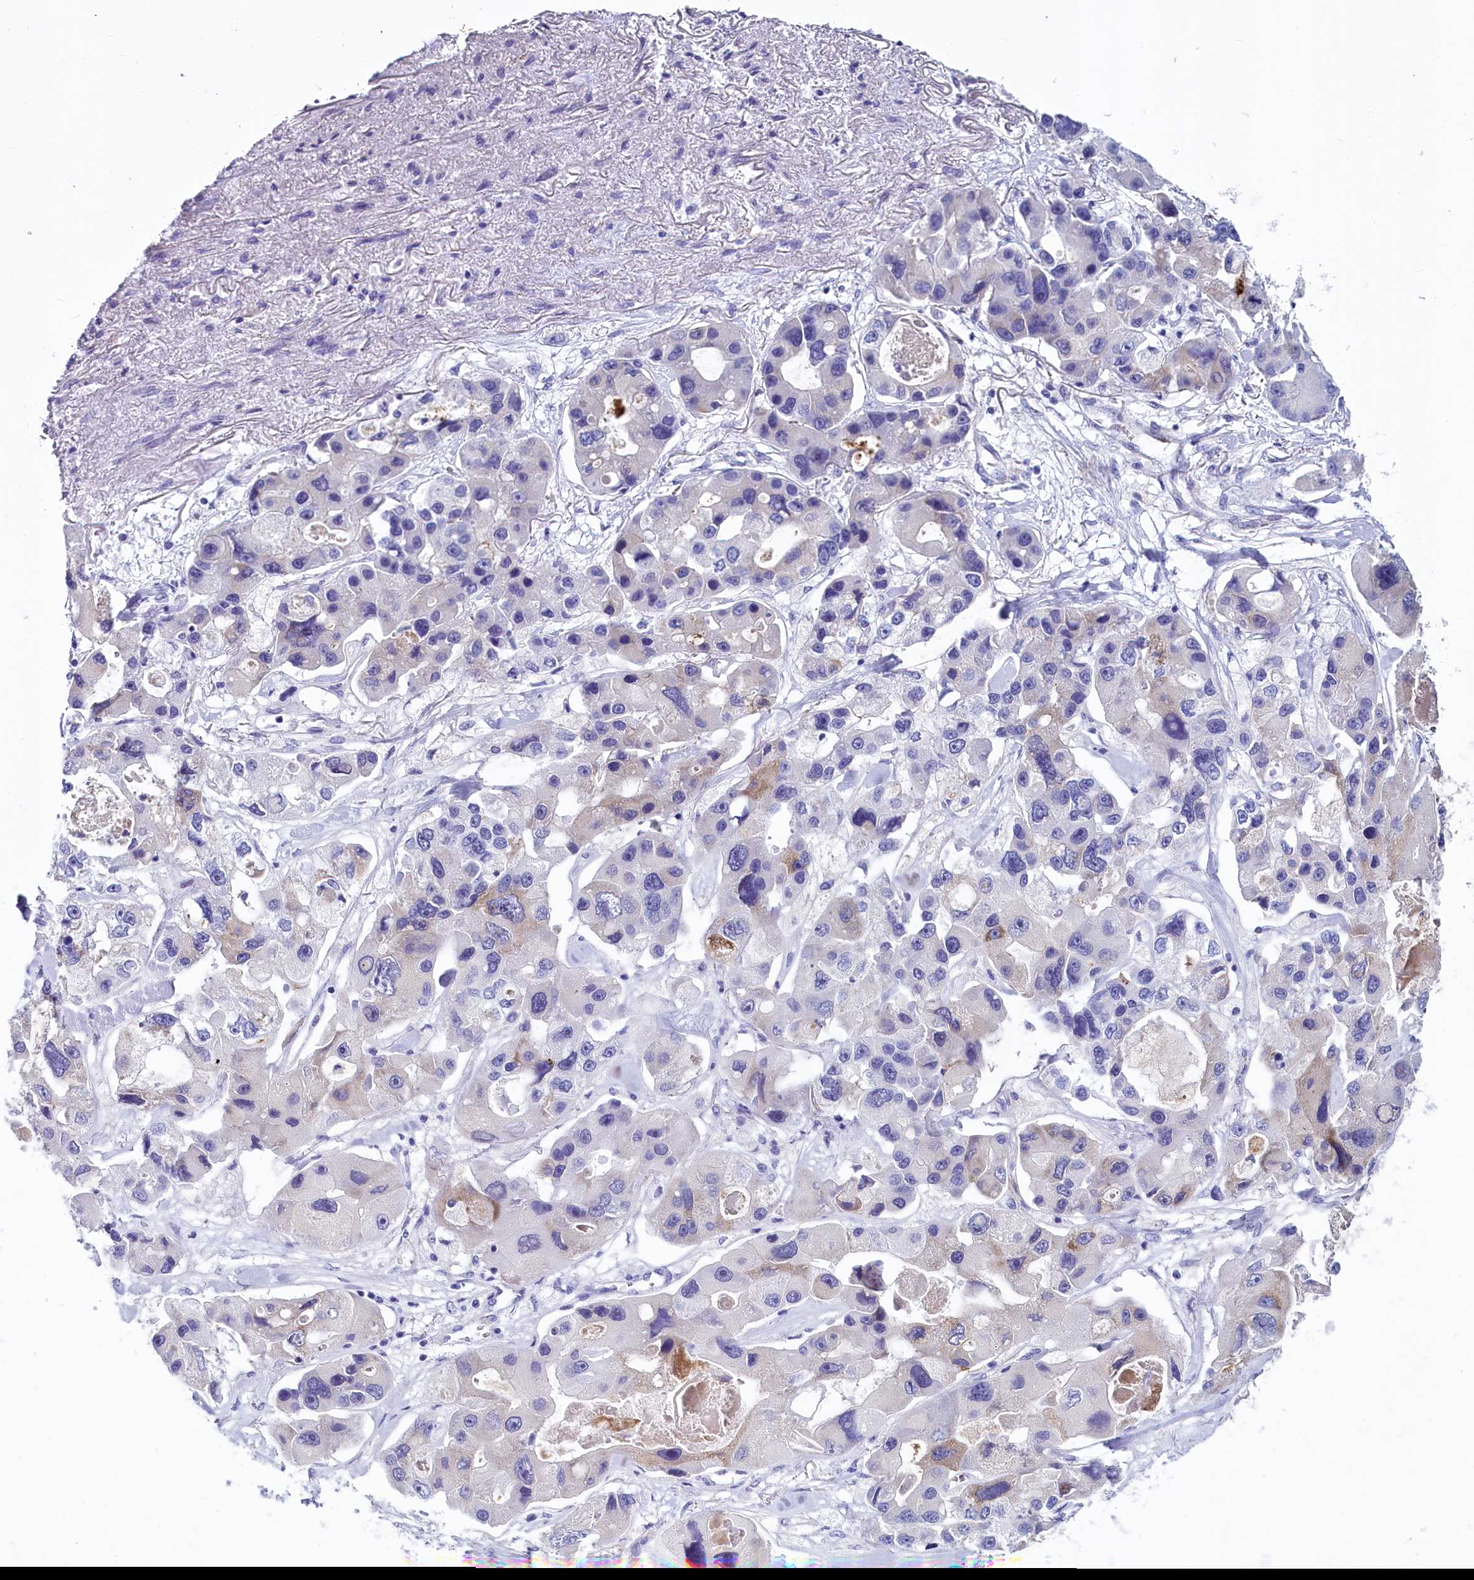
{"staining": {"intensity": "negative", "quantity": "none", "location": "none"}, "tissue": "lung cancer", "cell_type": "Tumor cells", "image_type": "cancer", "snomed": [{"axis": "morphology", "description": "Adenocarcinoma, NOS"}, {"axis": "topography", "description": "Lung"}], "caption": "IHC of adenocarcinoma (lung) shows no expression in tumor cells.", "gene": "INSC", "patient": {"sex": "female", "age": 54}}